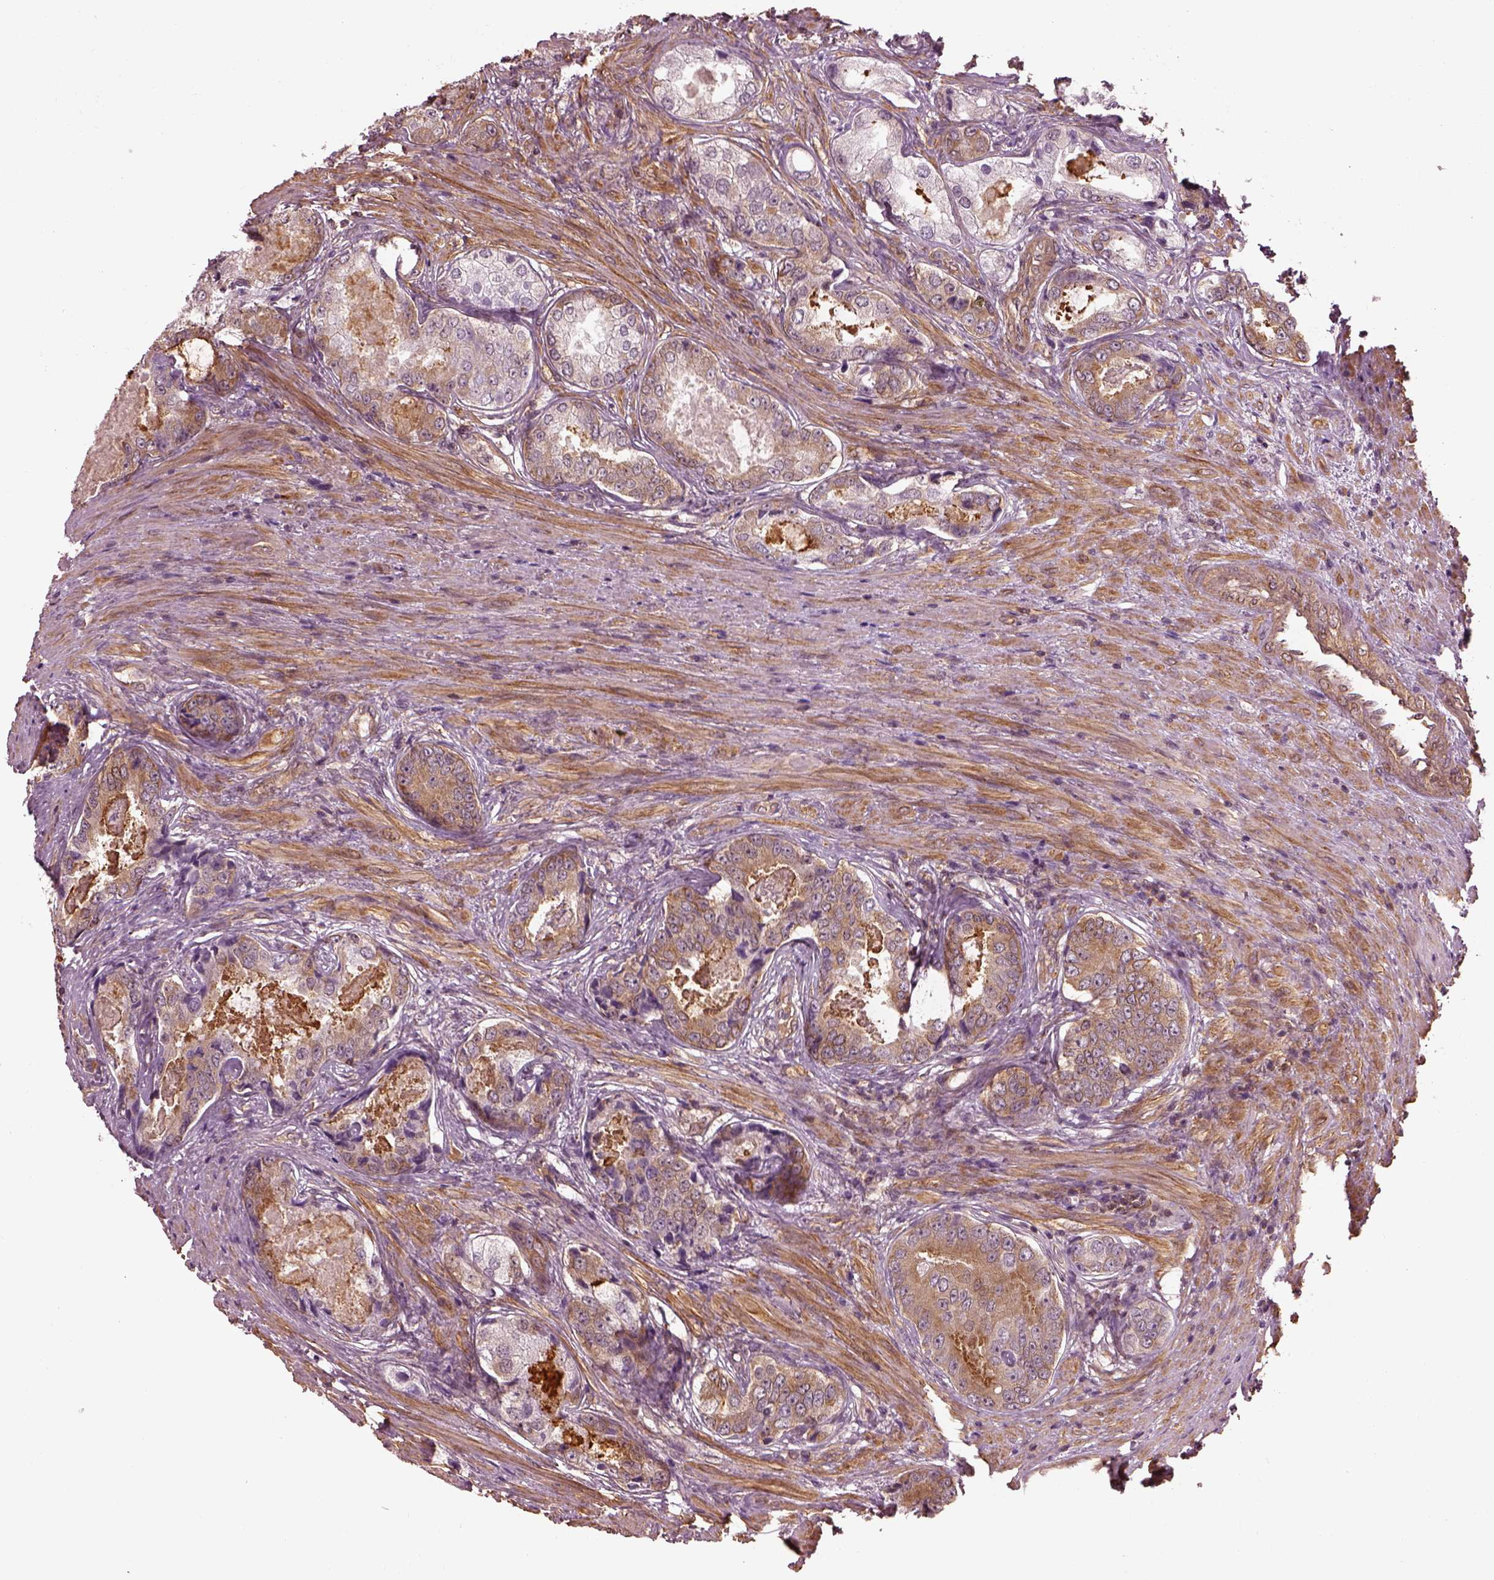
{"staining": {"intensity": "moderate", "quantity": "<25%", "location": "cytoplasmic/membranous"}, "tissue": "prostate cancer", "cell_type": "Tumor cells", "image_type": "cancer", "snomed": [{"axis": "morphology", "description": "Adenocarcinoma, Low grade"}, {"axis": "topography", "description": "Prostate"}], "caption": "There is low levels of moderate cytoplasmic/membranous positivity in tumor cells of prostate cancer (adenocarcinoma (low-grade)), as demonstrated by immunohistochemical staining (brown color).", "gene": "LSM14A", "patient": {"sex": "male", "age": 68}}